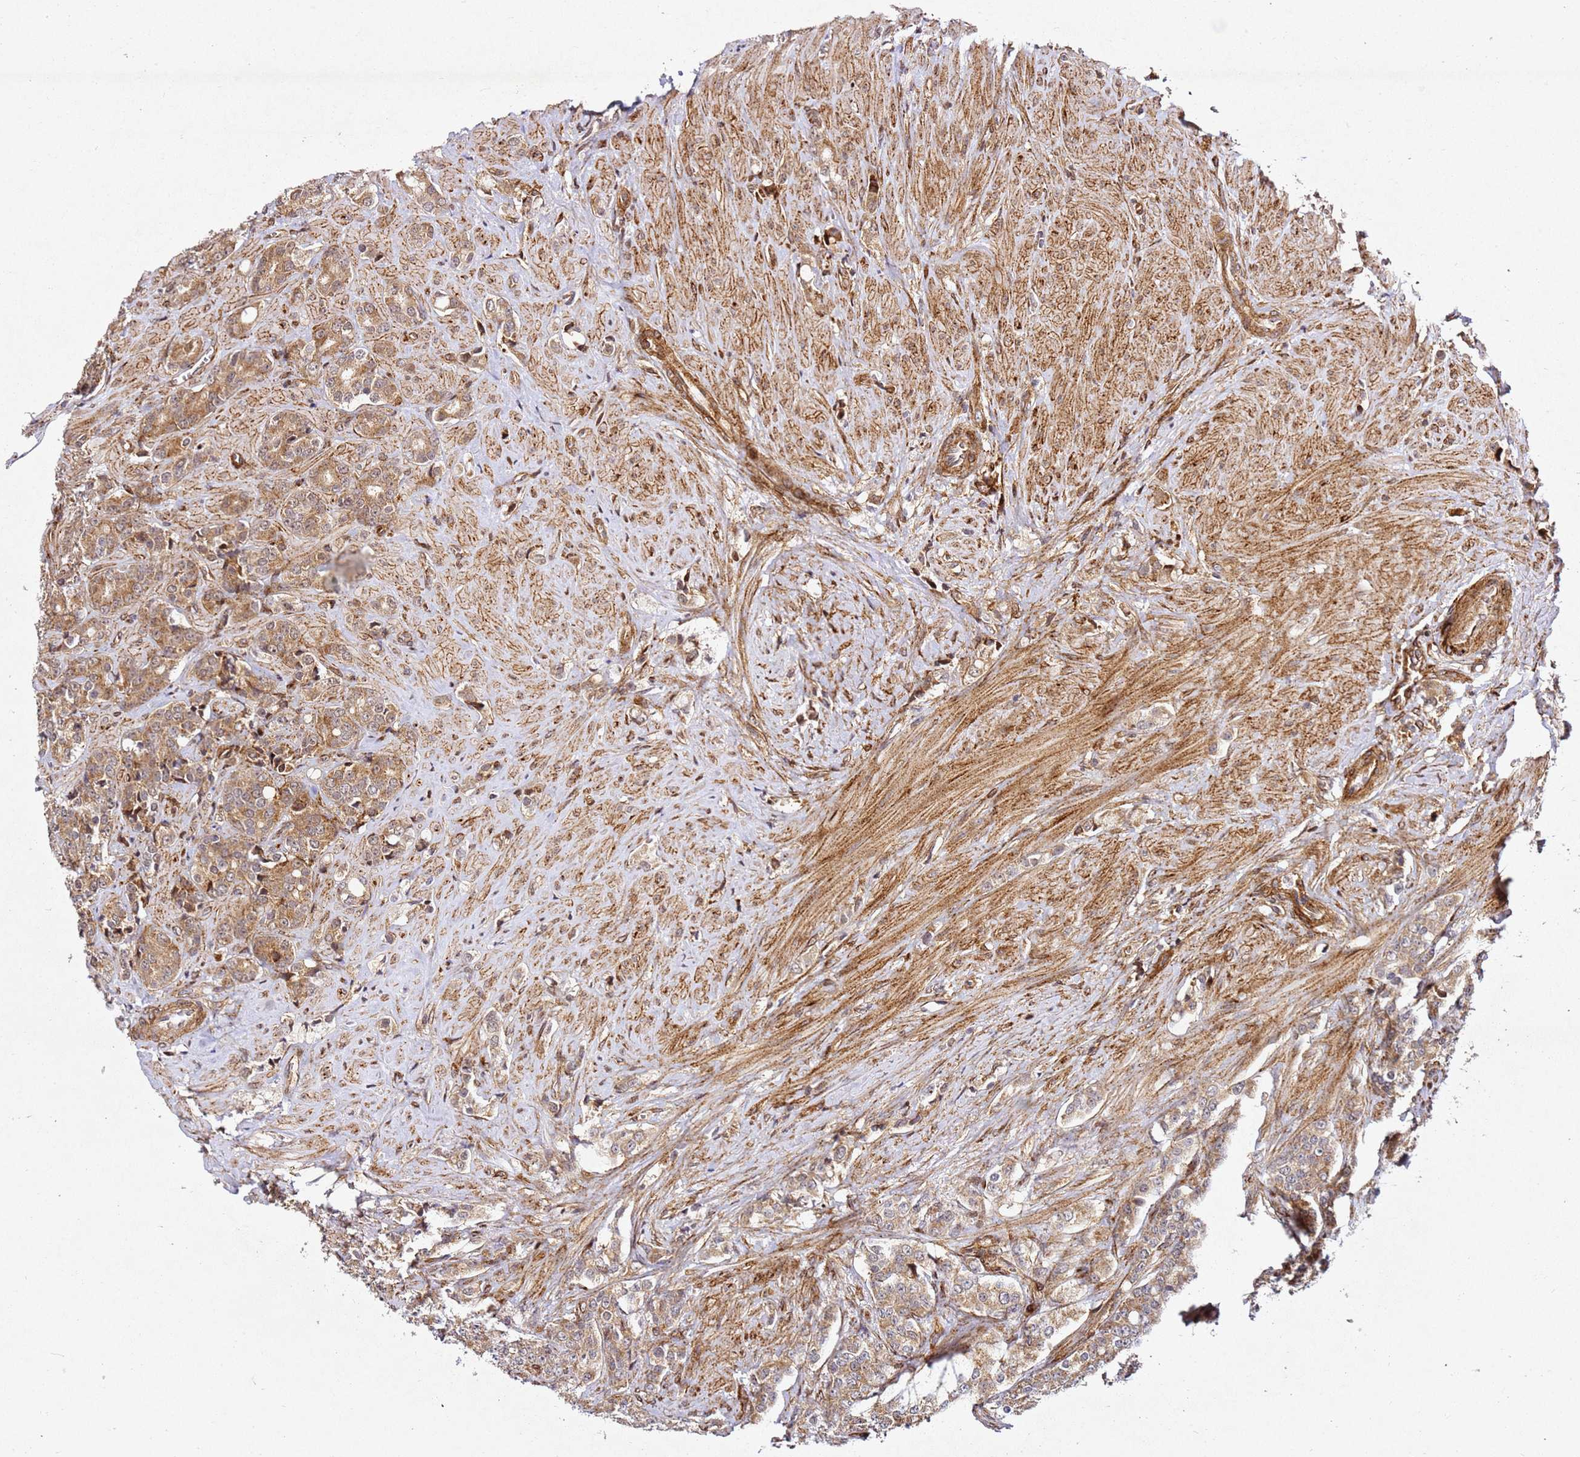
{"staining": {"intensity": "moderate", "quantity": ">75%", "location": "cytoplasmic/membranous"}, "tissue": "prostate cancer", "cell_type": "Tumor cells", "image_type": "cancer", "snomed": [{"axis": "morphology", "description": "Adenocarcinoma, High grade"}, {"axis": "topography", "description": "Prostate"}], "caption": "Prostate adenocarcinoma (high-grade) stained with IHC shows moderate cytoplasmic/membranous staining in approximately >75% of tumor cells. (brown staining indicates protein expression, while blue staining denotes nuclei).", "gene": "ZNF296", "patient": {"sex": "male", "age": 62}}